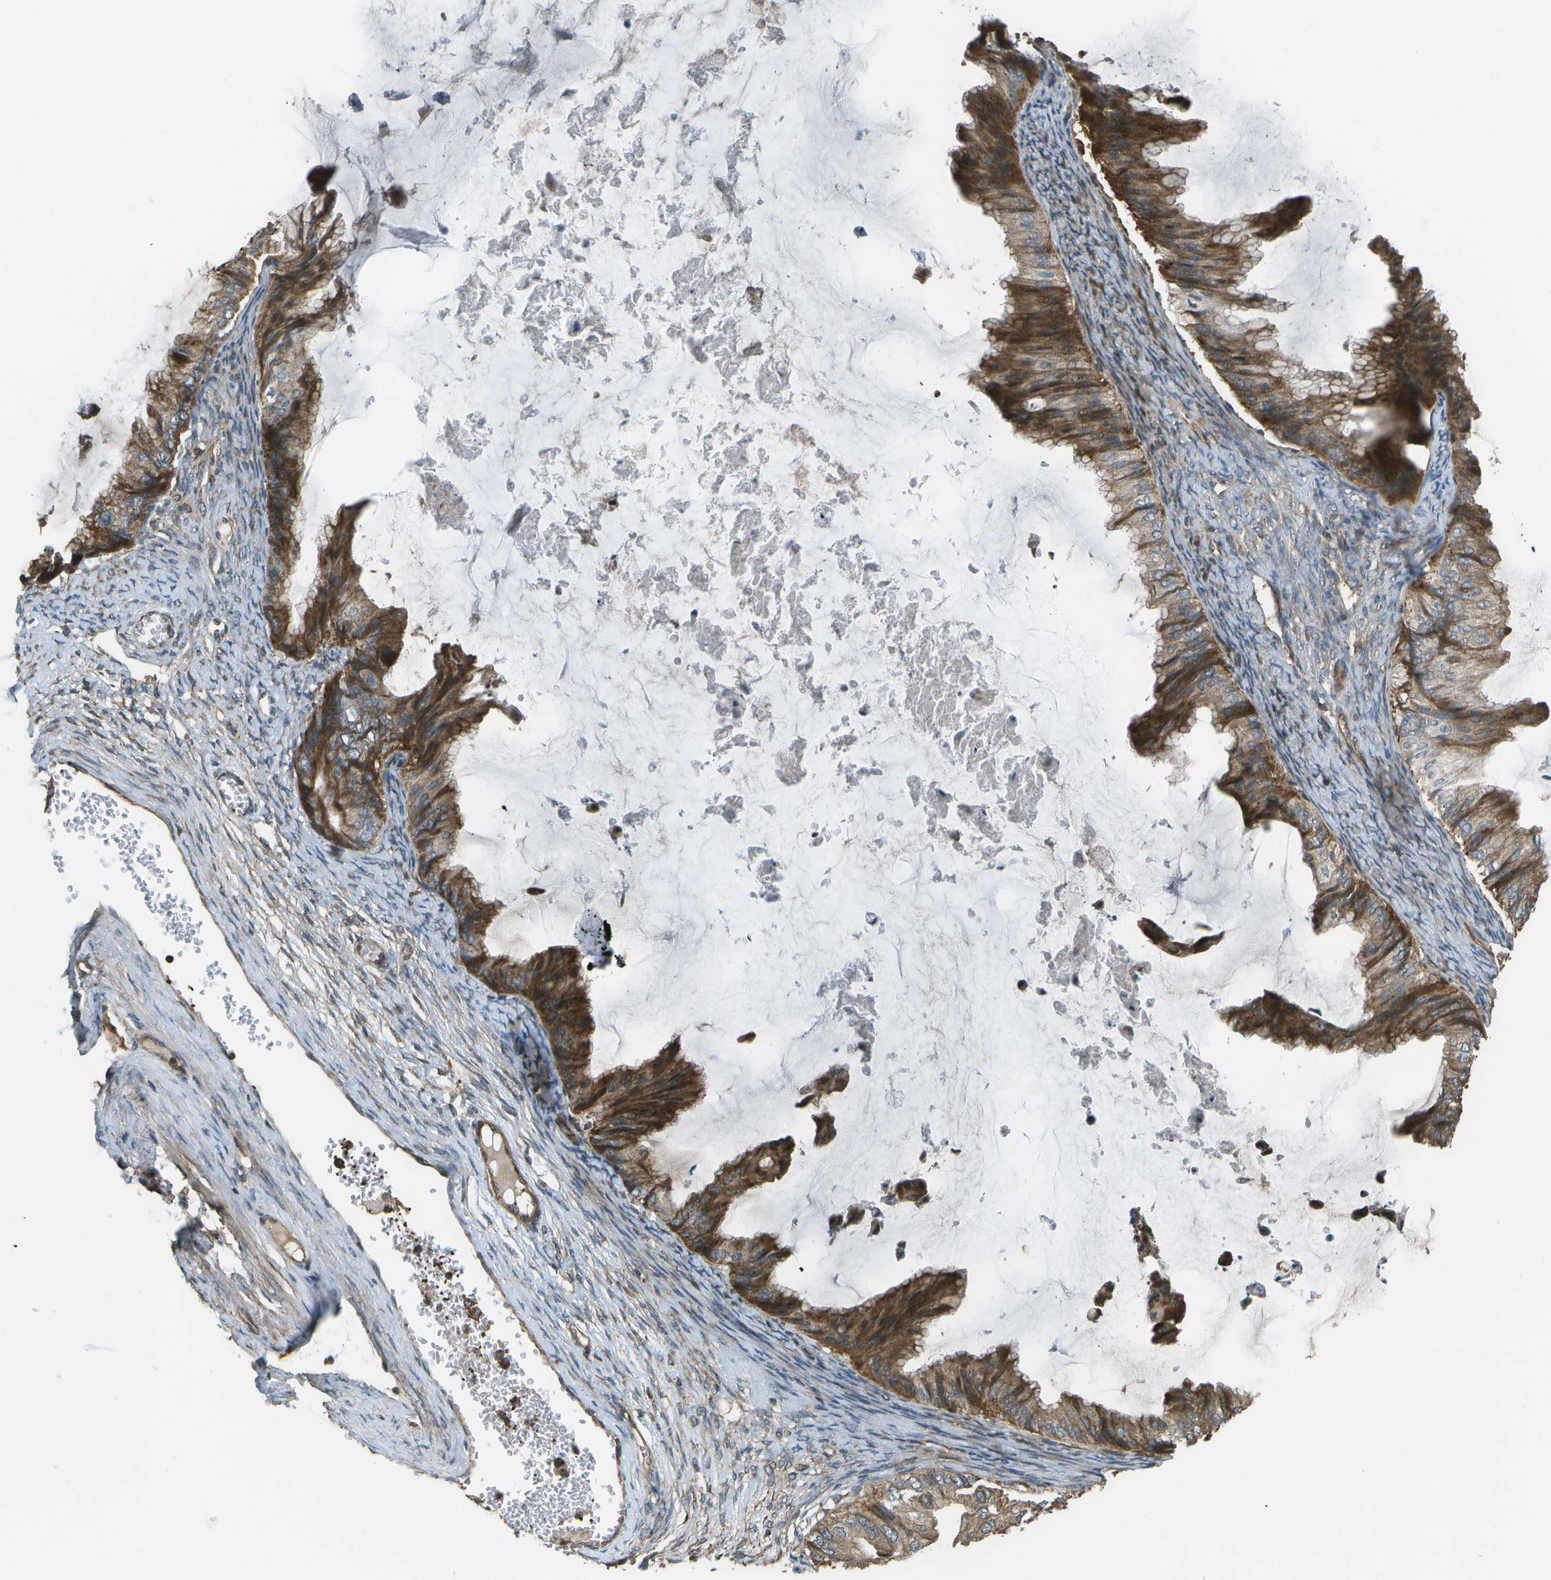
{"staining": {"intensity": "strong", "quantity": "25%-75%", "location": "cytoplasmic/membranous"}, "tissue": "ovarian cancer", "cell_type": "Tumor cells", "image_type": "cancer", "snomed": [{"axis": "morphology", "description": "Cystadenocarcinoma, mucinous, NOS"}, {"axis": "topography", "description": "Ovary"}], "caption": "Mucinous cystadenocarcinoma (ovarian) stained with IHC displays strong cytoplasmic/membranous expression in about 25%-75% of tumor cells. (Stains: DAB (3,3'-diaminobenzidine) in brown, nuclei in blue, Microscopy: brightfield microscopy at high magnification).", "gene": "PLPBP", "patient": {"sex": "female", "age": 61}}